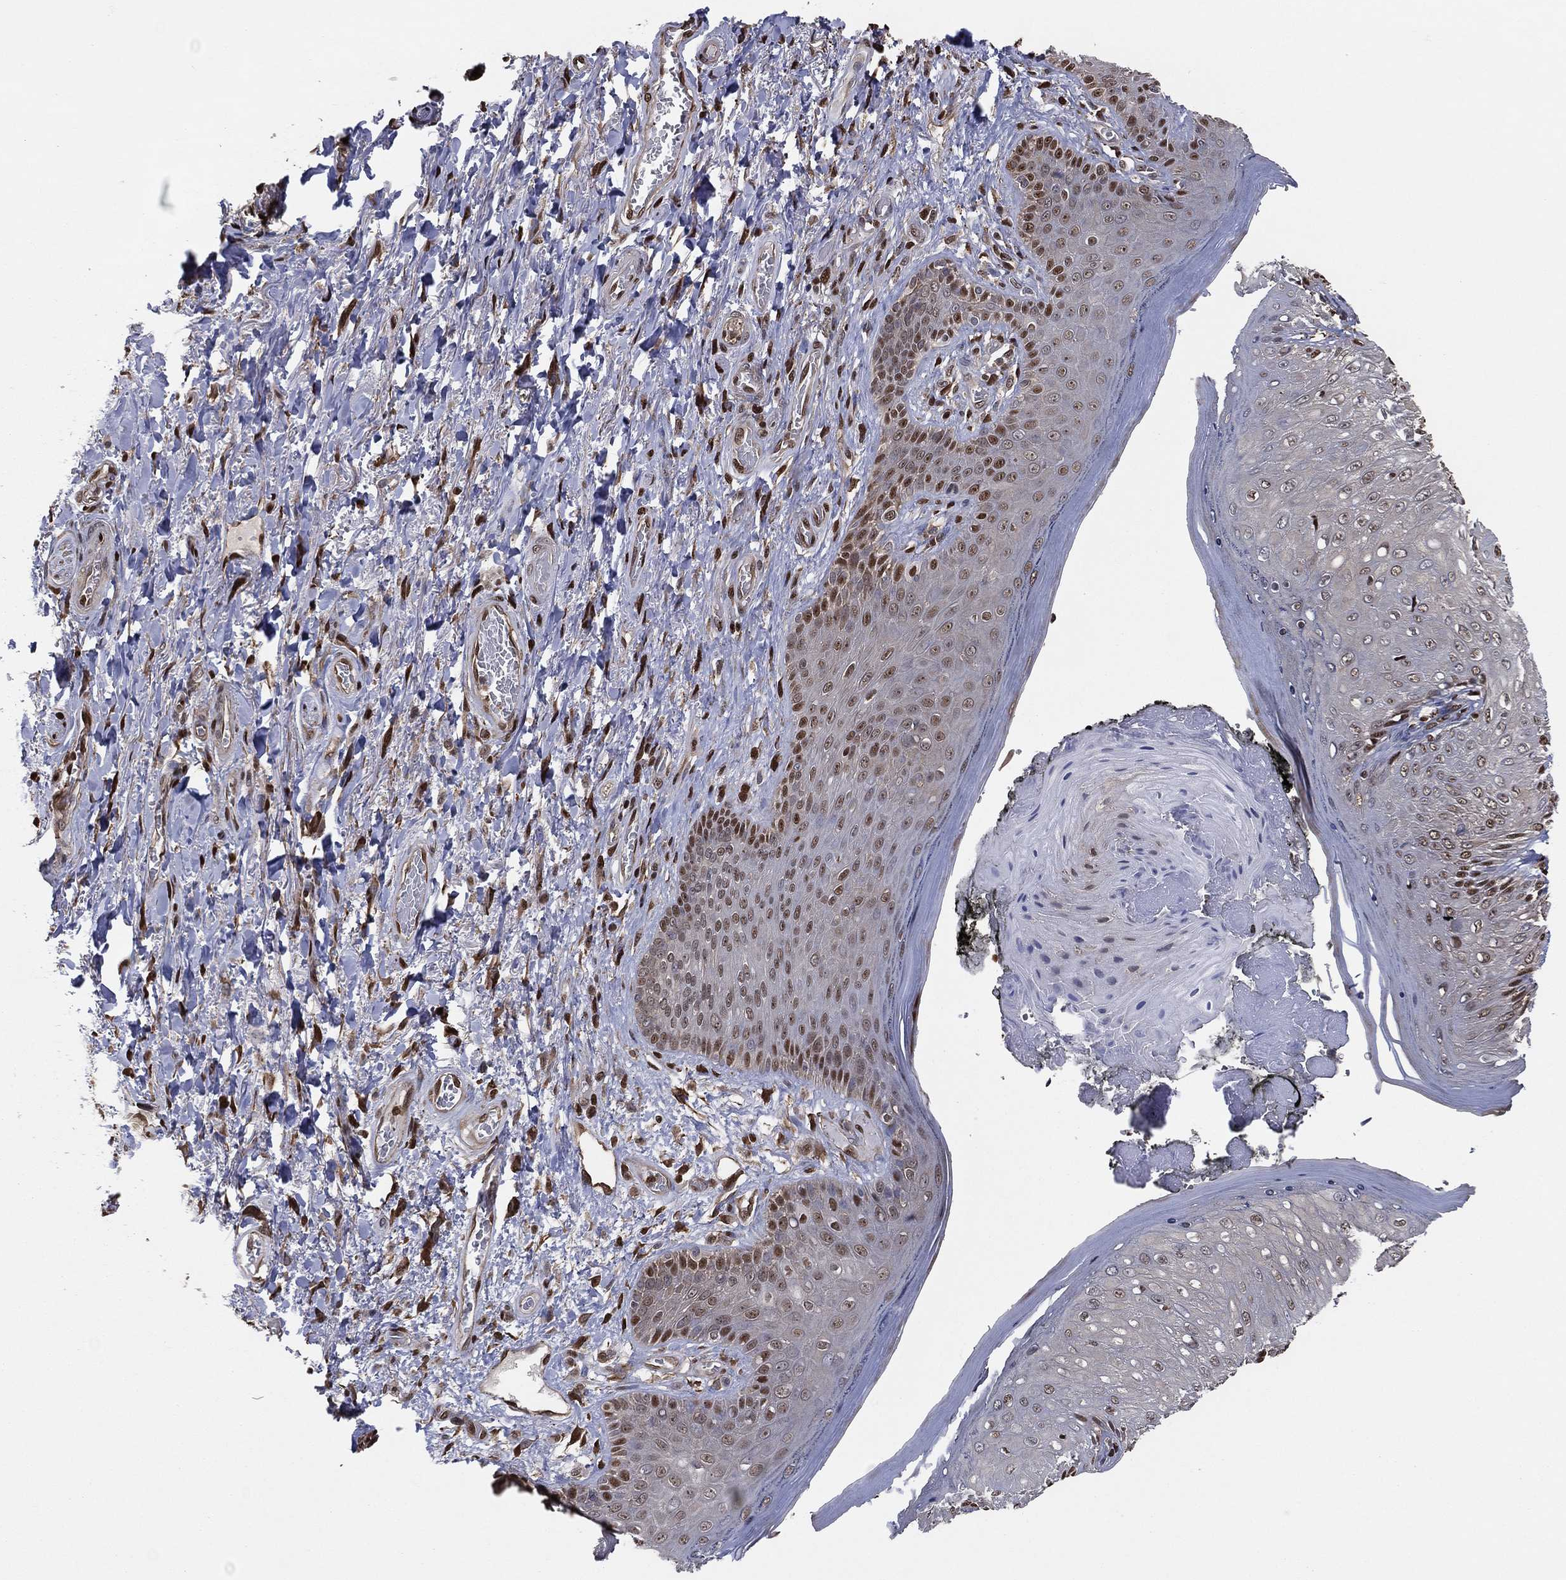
{"staining": {"intensity": "strong", "quantity": "<25%", "location": "nuclear"}, "tissue": "skin", "cell_type": "Epidermal cells", "image_type": "normal", "snomed": [{"axis": "morphology", "description": "Normal tissue, NOS"}, {"axis": "morphology", "description": "Adenocarcinoma, NOS"}, {"axis": "topography", "description": "Rectum"}, {"axis": "topography", "description": "Anal"}], "caption": "Unremarkable skin was stained to show a protein in brown. There is medium levels of strong nuclear staining in about <25% of epidermal cells.", "gene": "GAPDH", "patient": {"sex": "female", "age": 68}}